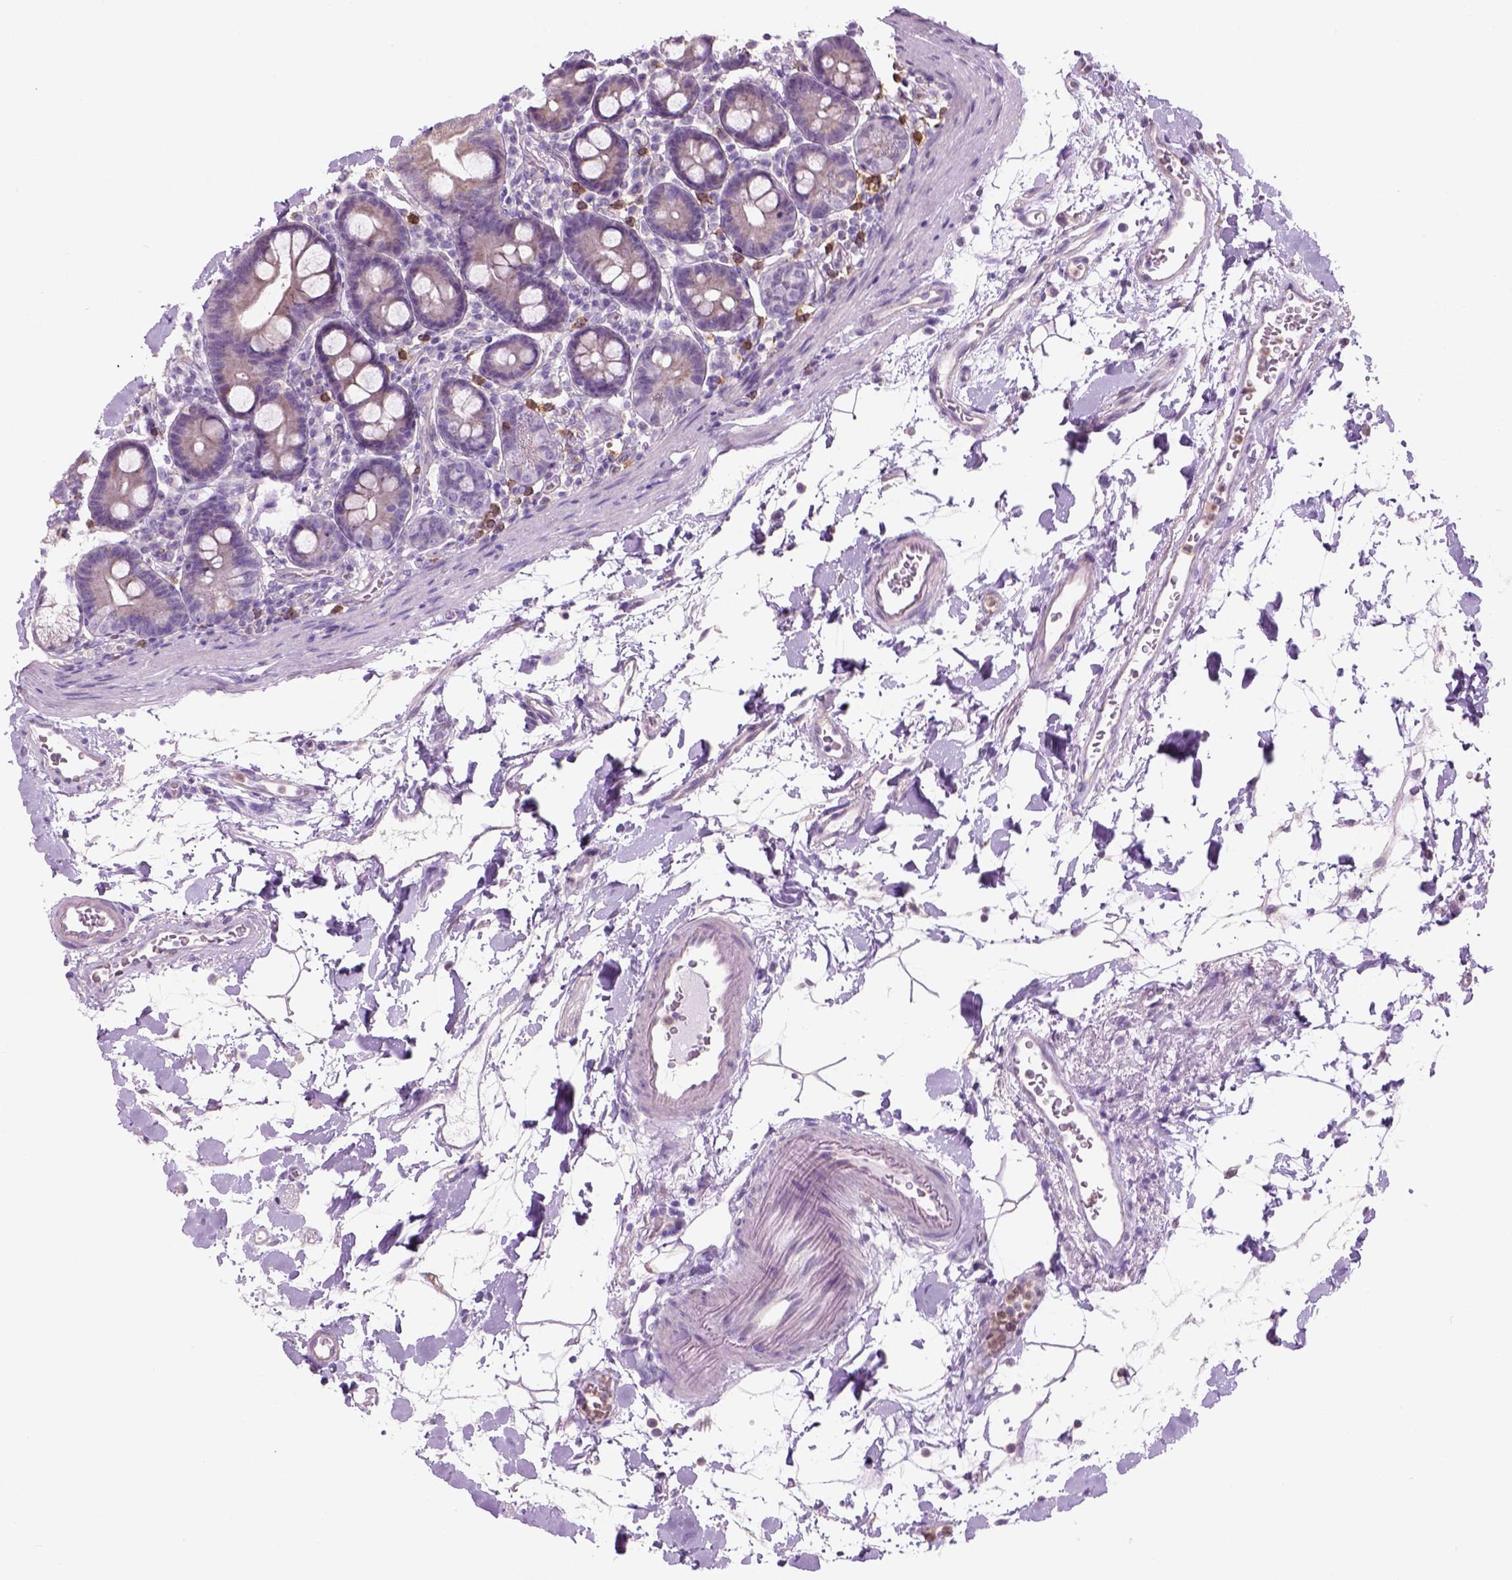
{"staining": {"intensity": "negative", "quantity": "none", "location": "none"}, "tissue": "duodenum", "cell_type": "Glandular cells", "image_type": "normal", "snomed": [{"axis": "morphology", "description": "Normal tissue, NOS"}, {"axis": "topography", "description": "Pancreas"}, {"axis": "topography", "description": "Duodenum"}], "caption": "Immunohistochemical staining of normal human duodenum exhibits no significant staining in glandular cells.", "gene": "CD84", "patient": {"sex": "male", "age": 59}}